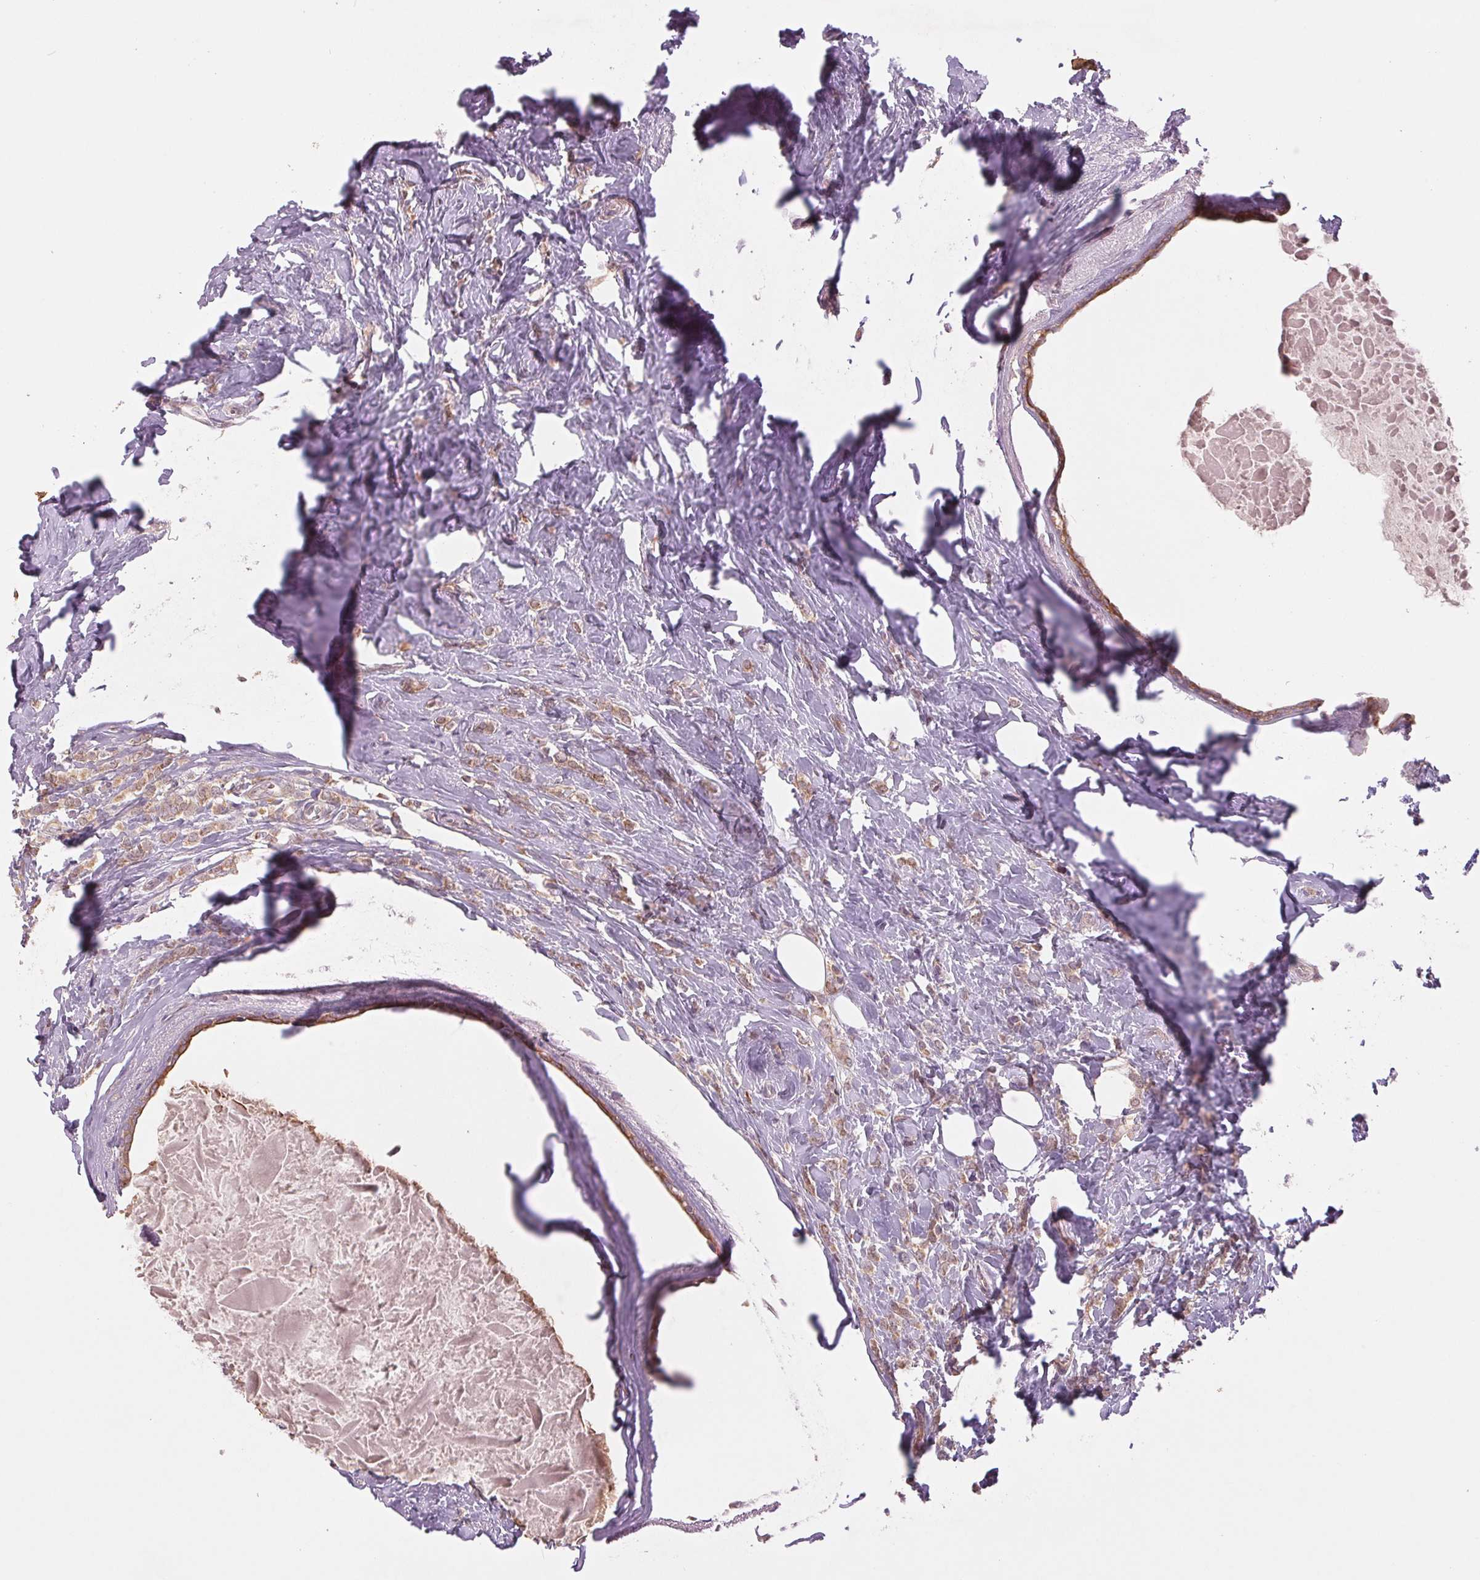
{"staining": {"intensity": "weak", "quantity": ">75%", "location": "cytoplasmic/membranous"}, "tissue": "breast cancer", "cell_type": "Tumor cells", "image_type": "cancer", "snomed": [{"axis": "morphology", "description": "Normal tissue, NOS"}, {"axis": "morphology", "description": "Duct carcinoma"}, {"axis": "topography", "description": "Breast"}], "caption": "Protein analysis of invasive ductal carcinoma (breast) tissue demonstrates weak cytoplasmic/membranous expression in about >75% of tumor cells.", "gene": "MAP3K5", "patient": {"sex": "female", "age": 77}}